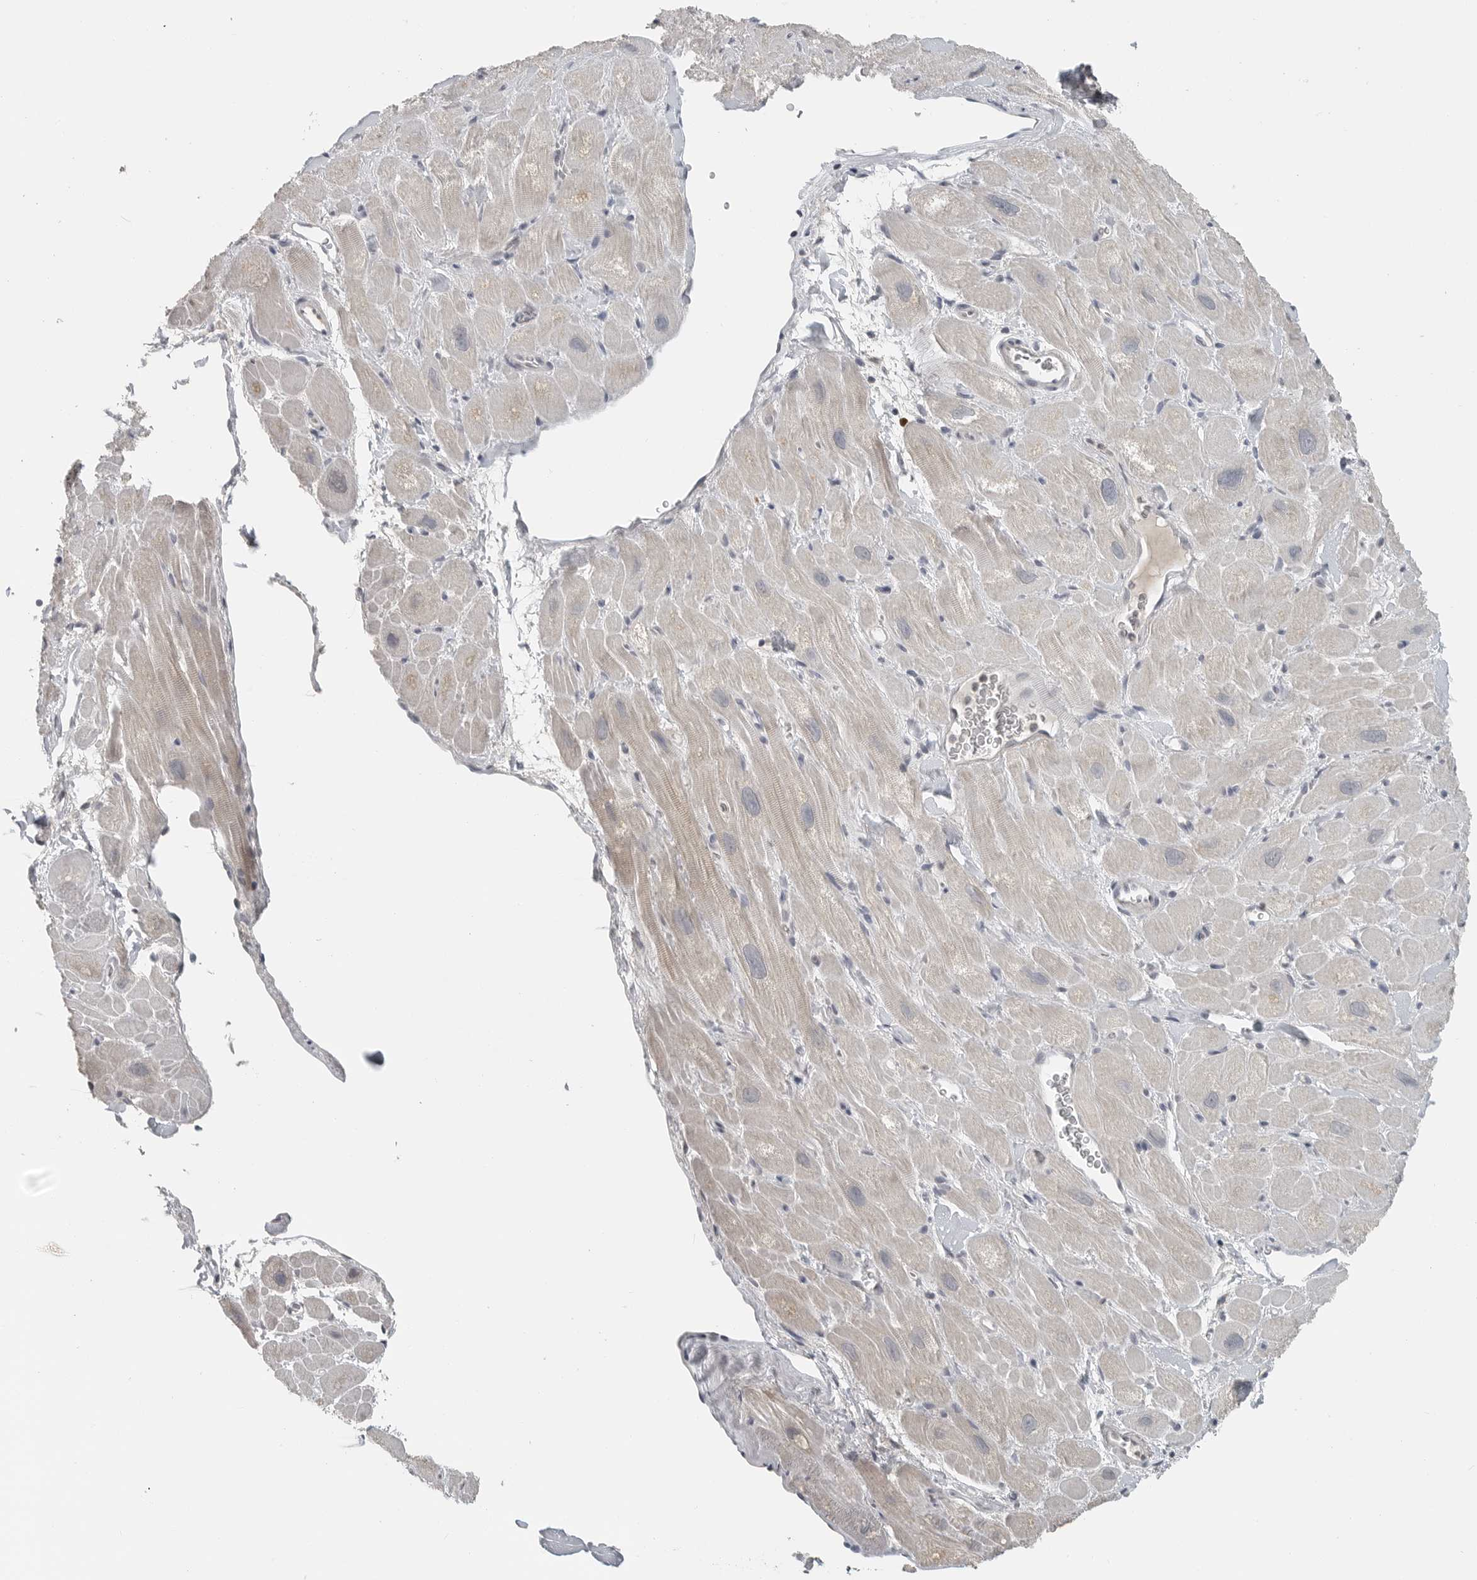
{"staining": {"intensity": "weak", "quantity": "<25%", "location": "cytoplasmic/membranous"}, "tissue": "heart muscle", "cell_type": "Cardiomyocytes", "image_type": "normal", "snomed": [{"axis": "morphology", "description": "Normal tissue, NOS"}, {"axis": "topography", "description": "Heart"}], "caption": "The image reveals no significant expression in cardiomyocytes of heart muscle. Brightfield microscopy of IHC stained with DAB (brown) and hematoxylin (blue), captured at high magnification.", "gene": "FOXP3", "patient": {"sex": "male", "age": 49}}